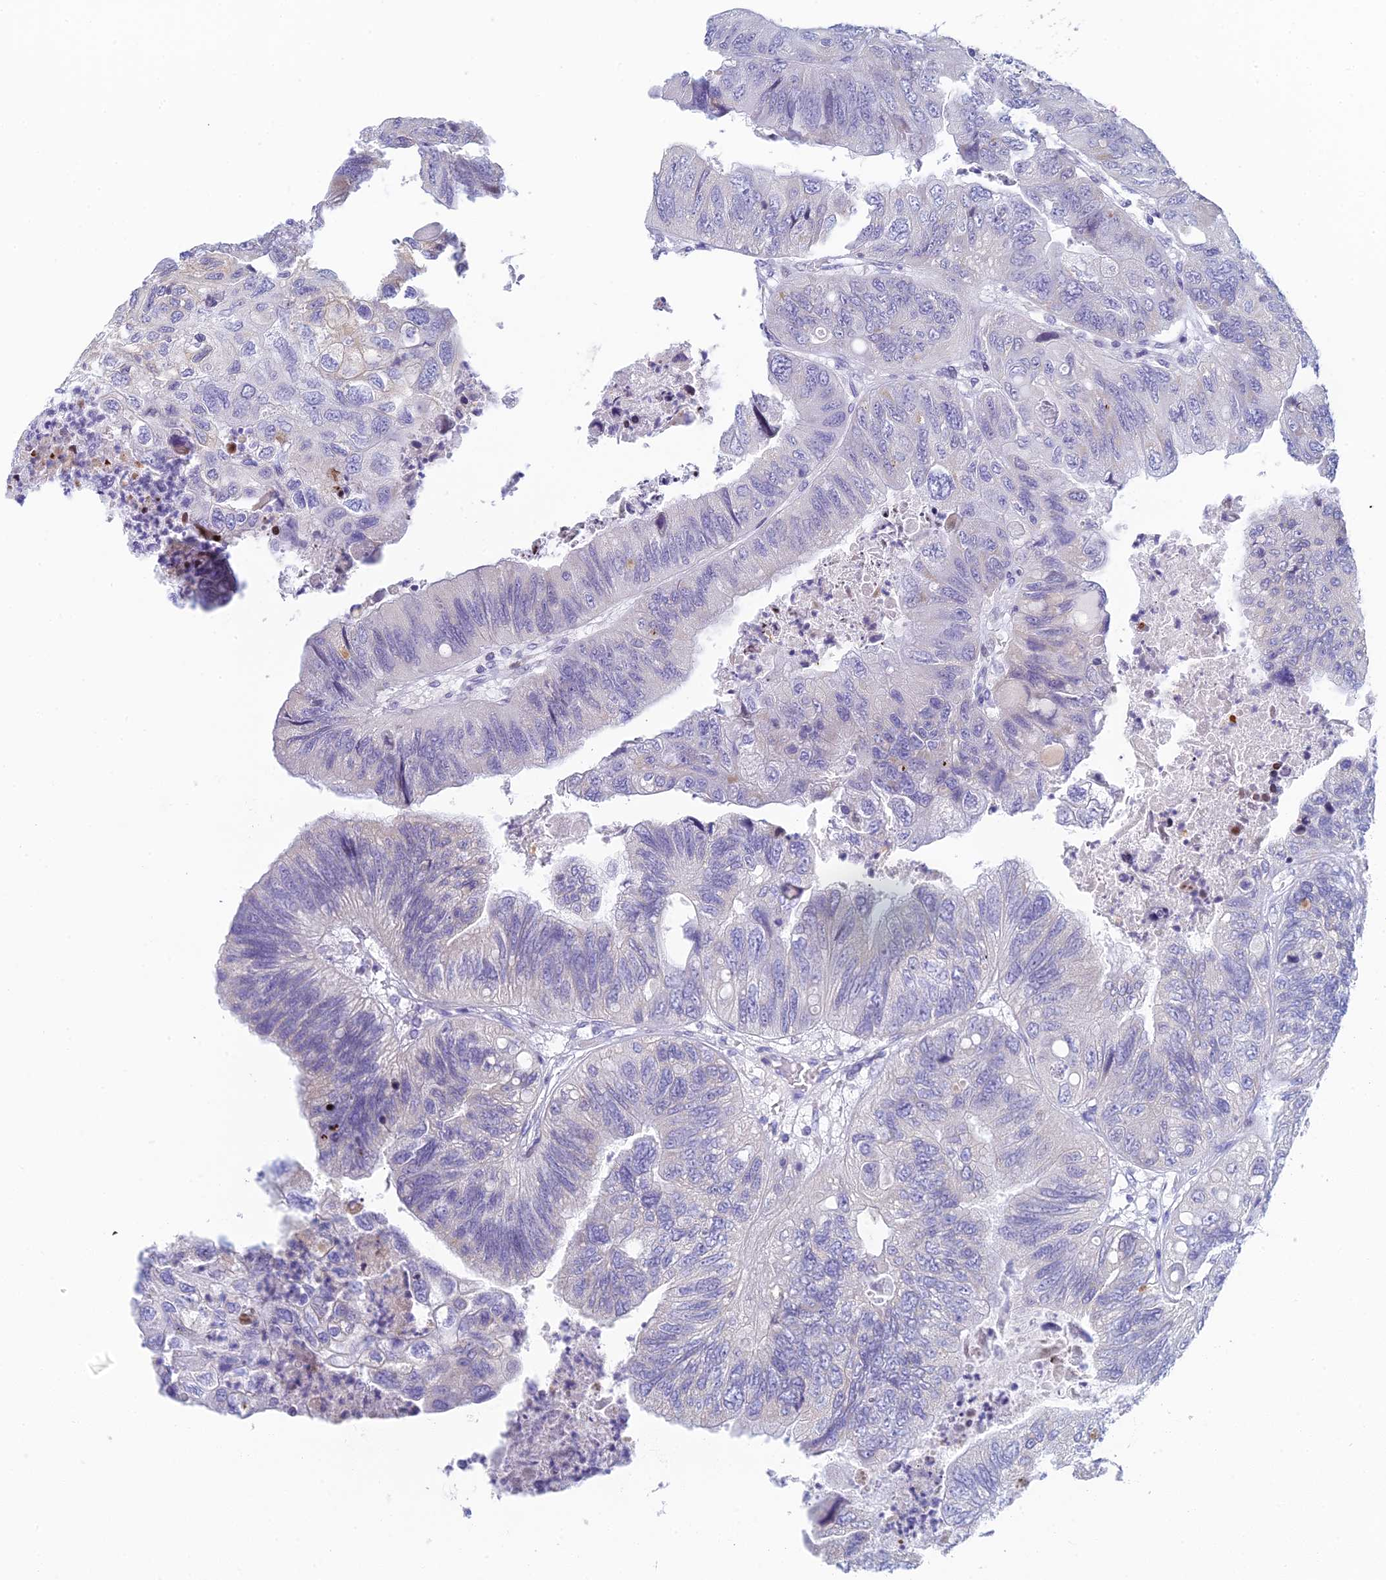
{"staining": {"intensity": "negative", "quantity": "none", "location": "none"}, "tissue": "colorectal cancer", "cell_type": "Tumor cells", "image_type": "cancer", "snomed": [{"axis": "morphology", "description": "Adenocarcinoma, NOS"}, {"axis": "topography", "description": "Rectum"}], "caption": "The photomicrograph reveals no staining of tumor cells in adenocarcinoma (colorectal).", "gene": "REXO5", "patient": {"sex": "male", "age": 63}}